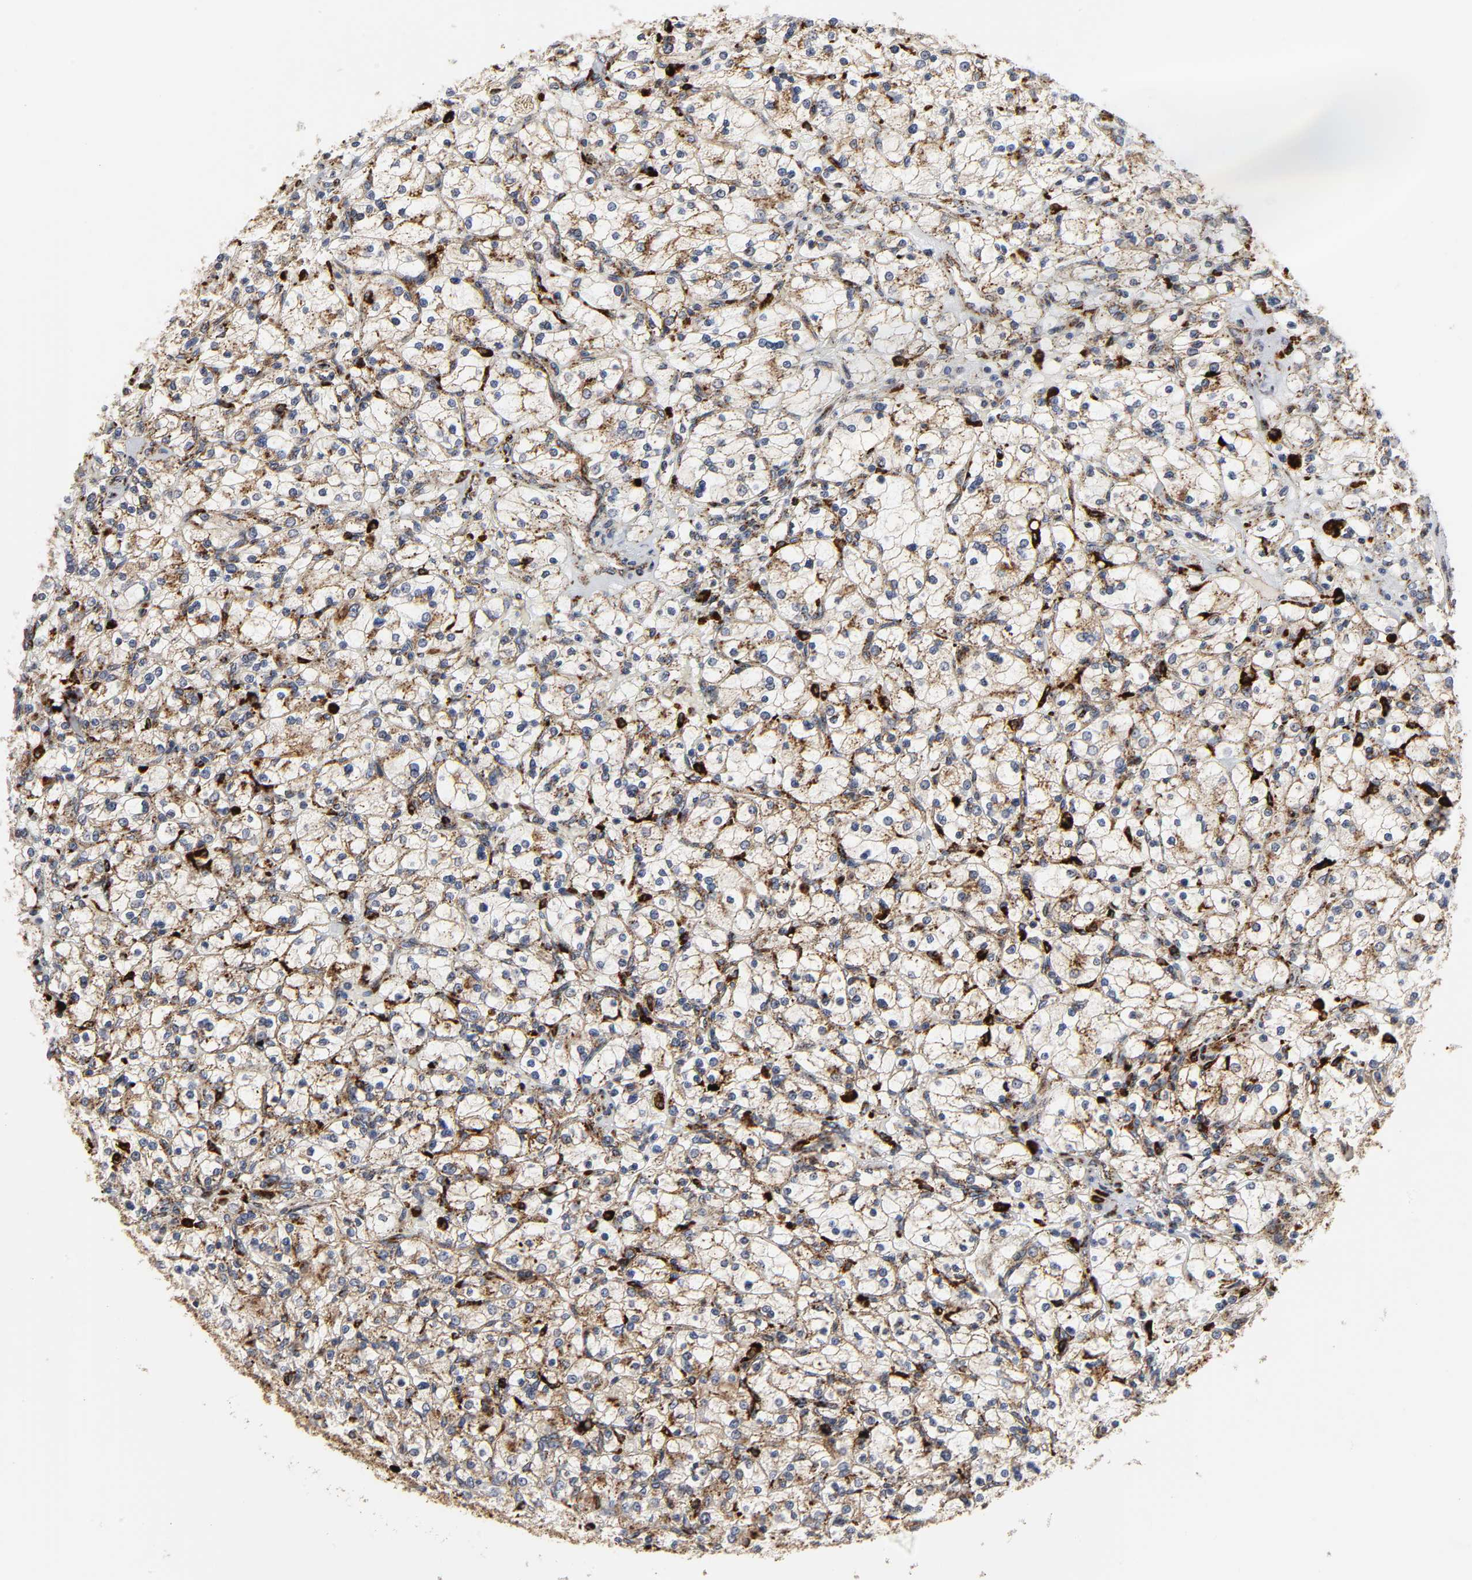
{"staining": {"intensity": "moderate", "quantity": "25%-75%", "location": "cytoplasmic/membranous"}, "tissue": "renal cancer", "cell_type": "Tumor cells", "image_type": "cancer", "snomed": [{"axis": "morphology", "description": "Adenocarcinoma, NOS"}, {"axis": "topography", "description": "Kidney"}], "caption": "A high-resolution histopathology image shows immunohistochemistry staining of renal cancer (adenocarcinoma), which shows moderate cytoplasmic/membranous positivity in approximately 25%-75% of tumor cells.", "gene": "PSAP", "patient": {"sex": "female", "age": 83}}